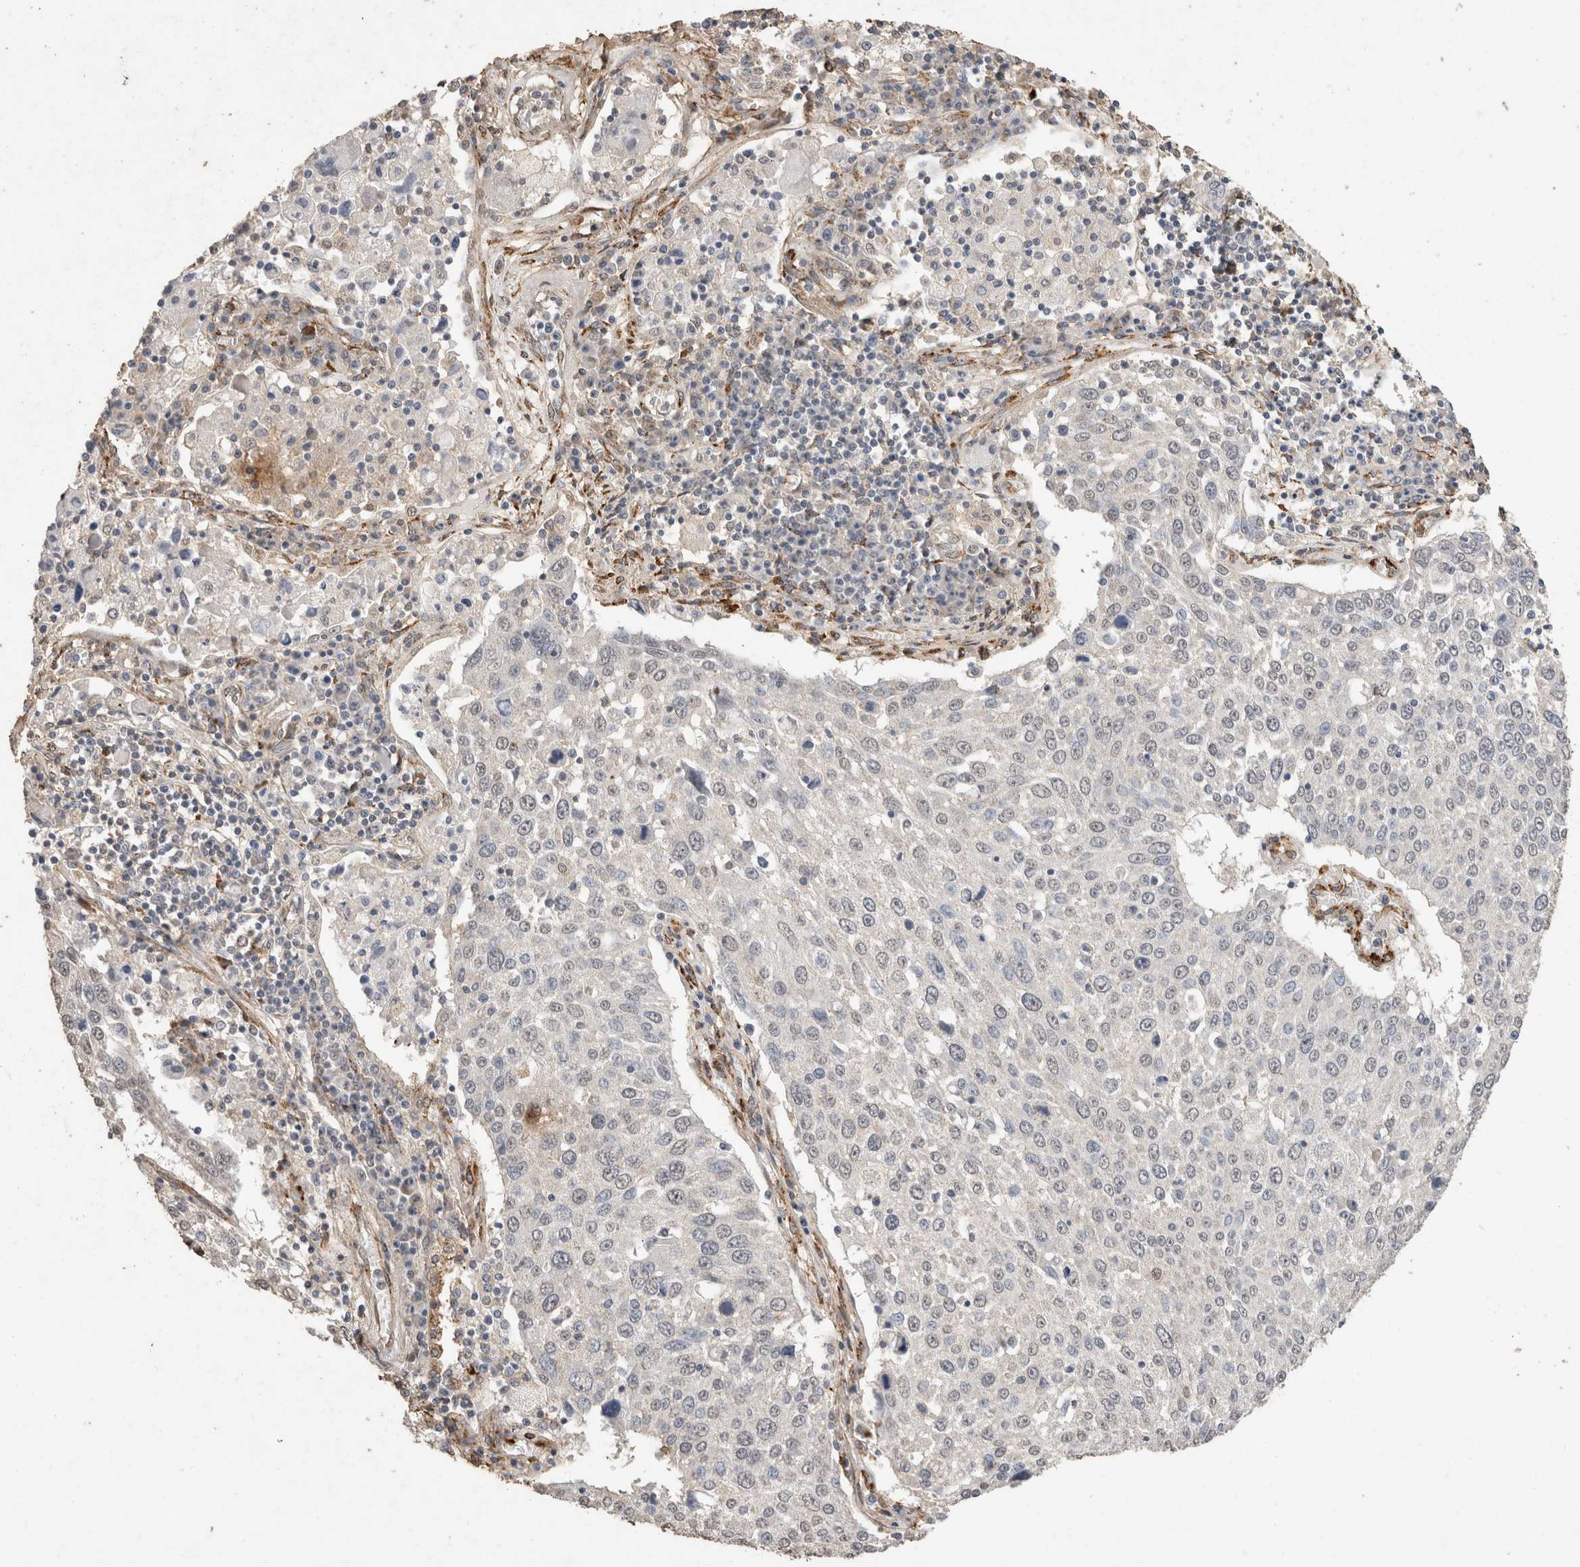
{"staining": {"intensity": "negative", "quantity": "none", "location": "none"}, "tissue": "lung cancer", "cell_type": "Tumor cells", "image_type": "cancer", "snomed": [{"axis": "morphology", "description": "Squamous cell carcinoma, NOS"}, {"axis": "topography", "description": "Lung"}], "caption": "DAB (3,3'-diaminobenzidine) immunohistochemical staining of human lung cancer demonstrates no significant staining in tumor cells.", "gene": "C1QTNF5", "patient": {"sex": "male", "age": 65}}